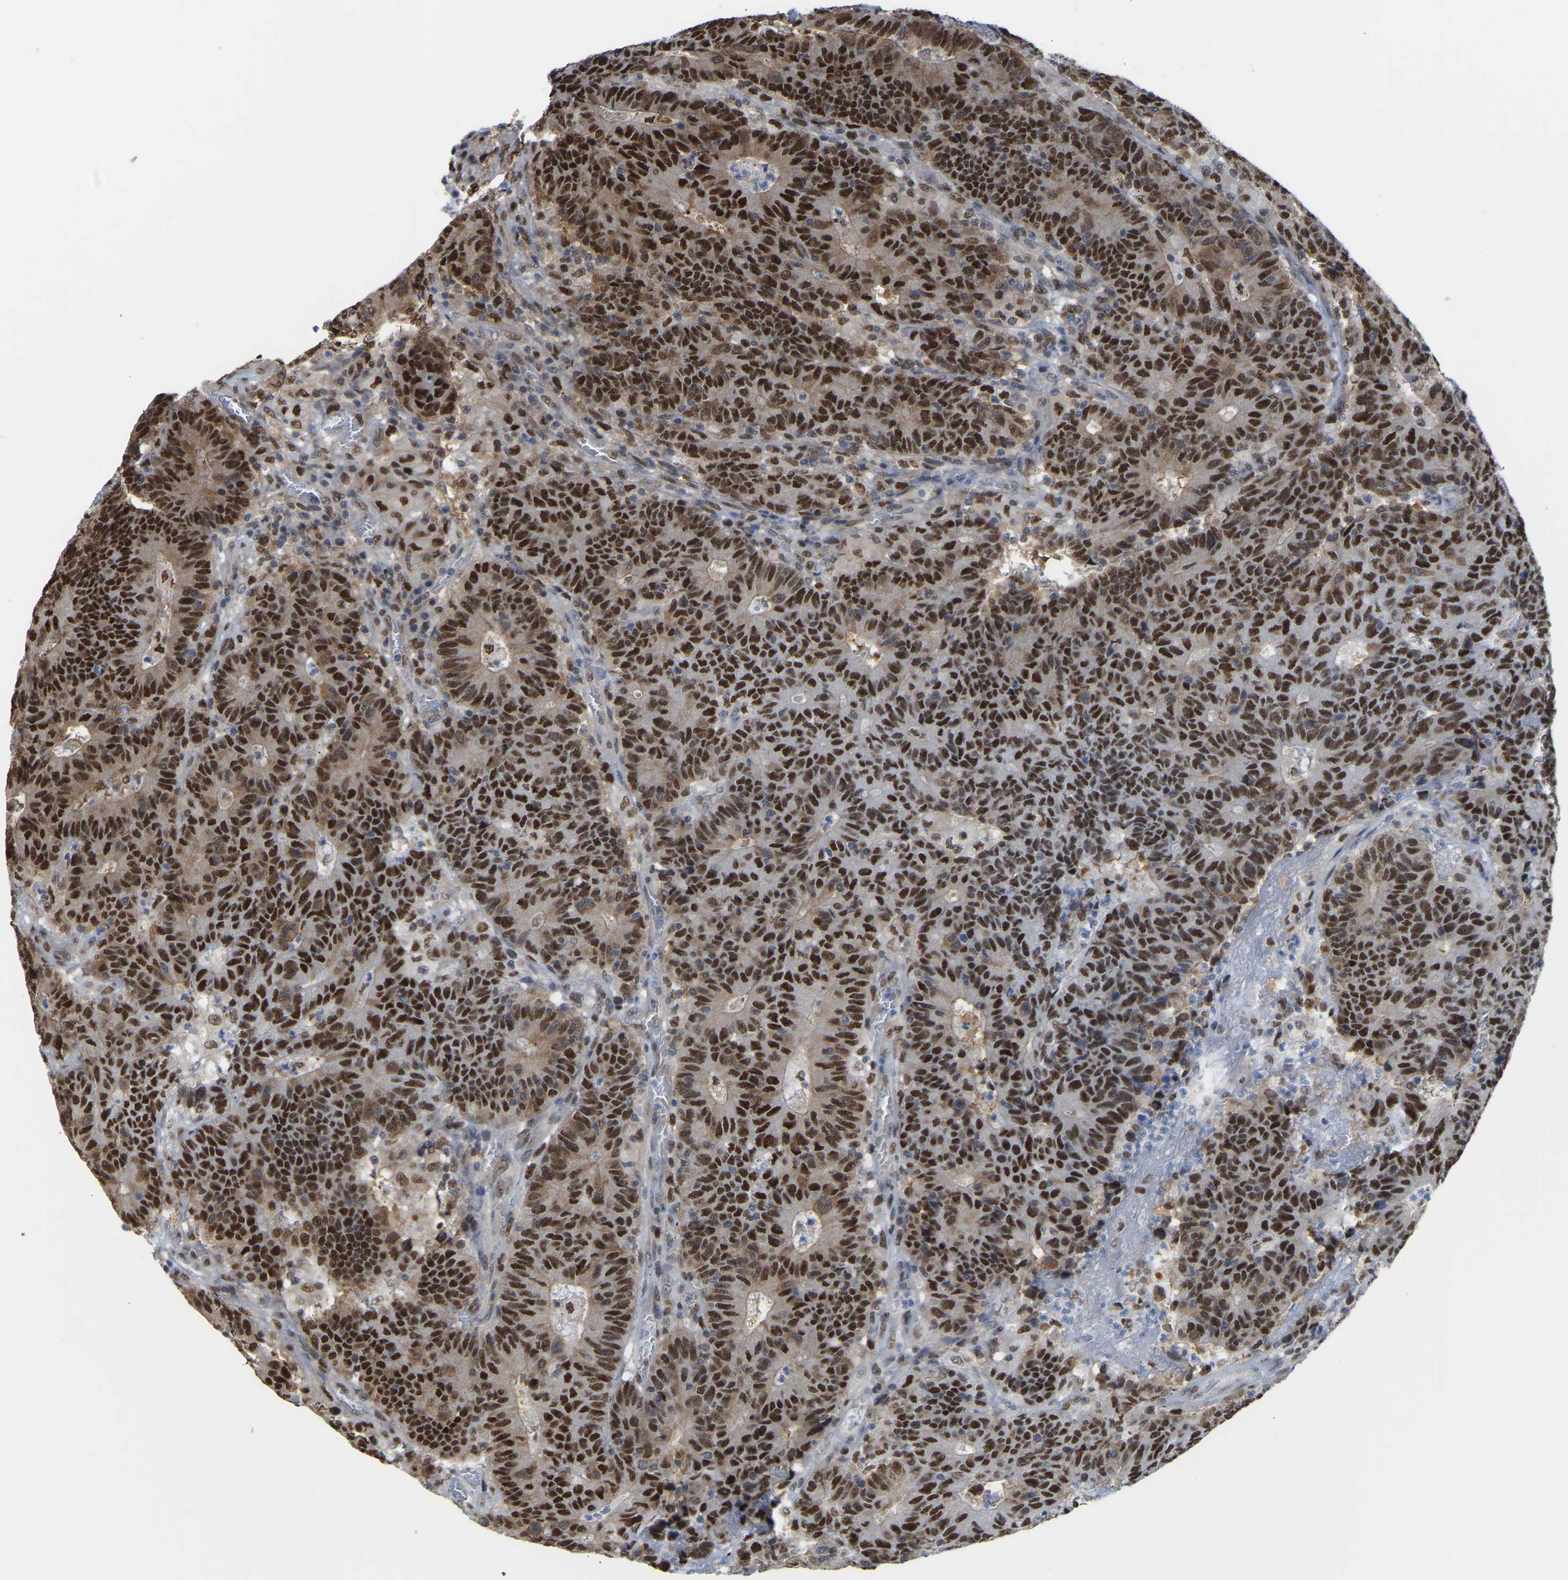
{"staining": {"intensity": "strong", "quantity": ">75%", "location": "nuclear"}, "tissue": "colorectal cancer", "cell_type": "Tumor cells", "image_type": "cancer", "snomed": [{"axis": "morphology", "description": "Normal tissue, NOS"}, {"axis": "morphology", "description": "Adenocarcinoma, NOS"}, {"axis": "topography", "description": "Colon"}], "caption": "This is an image of immunohistochemistry staining of adenocarcinoma (colorectal), which shows strong positivity in the nuclear of tumor cells.", "gene": "KLRG2", "patient": {"sex": "female", "age": 75}}